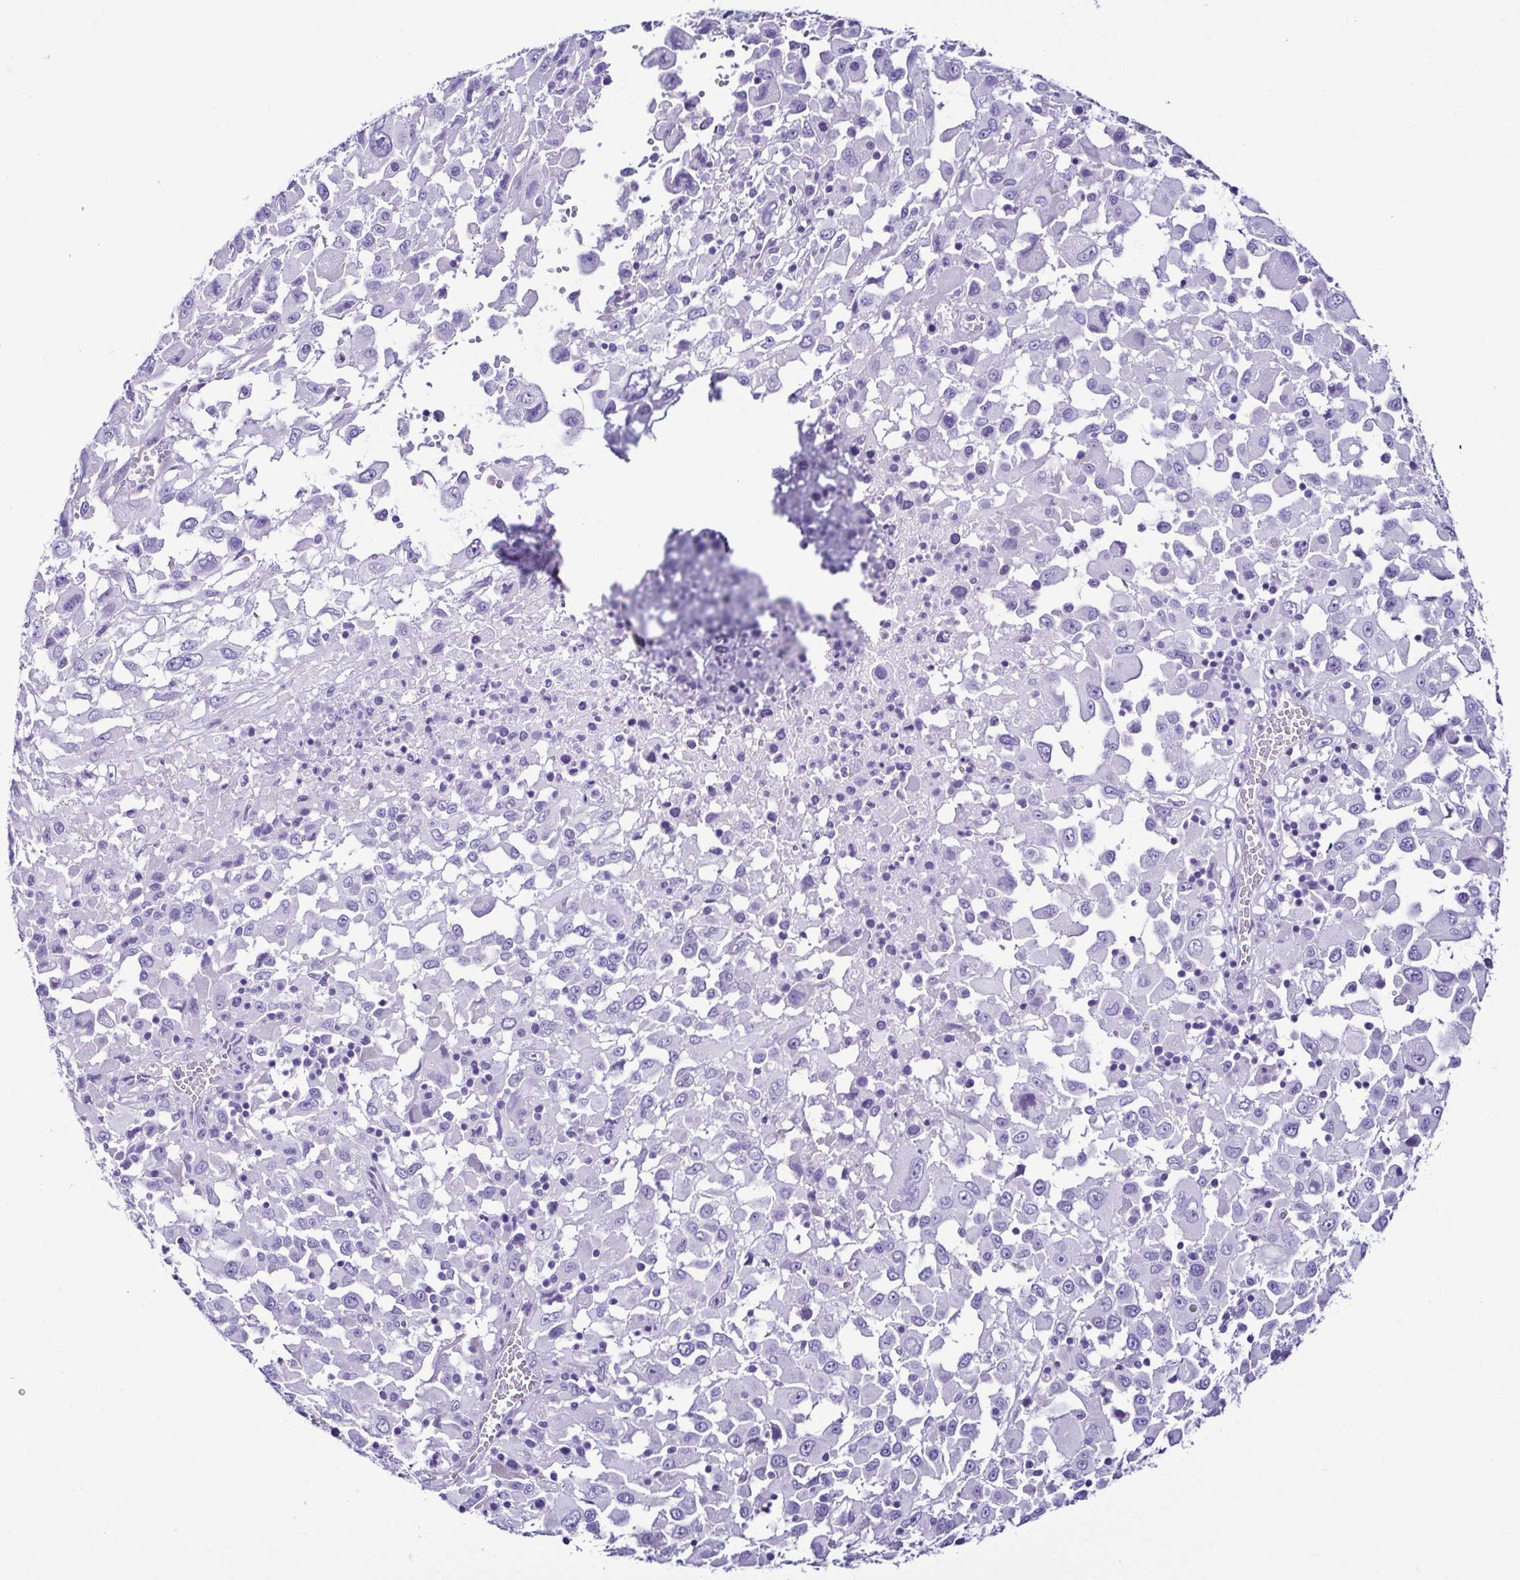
{"staining": {"intensity": "negative", "quantity": "none", "location": "none"}, "tissue": "melanoma", "cell_type": "Tumor cells", "image_type": "cancer", "snomed": [{"axis": "morphology", "description": "Malignant melanoma, Metastatic site"}, {"axis": "topography", "description": "Soft tissue"}], "caption": "An image of malignant melanoma (metastatic site) stained for a protein displays no brown staining in tumor cells. (Stains: DAB (3,3'-diaminobenzidine) immunohistochemistry with hematoxylin counter stain, Microscopy: brightfield microscopy at high magnification).", "gene": "SRL", "patient": {"sex": "male", "age": 50}}